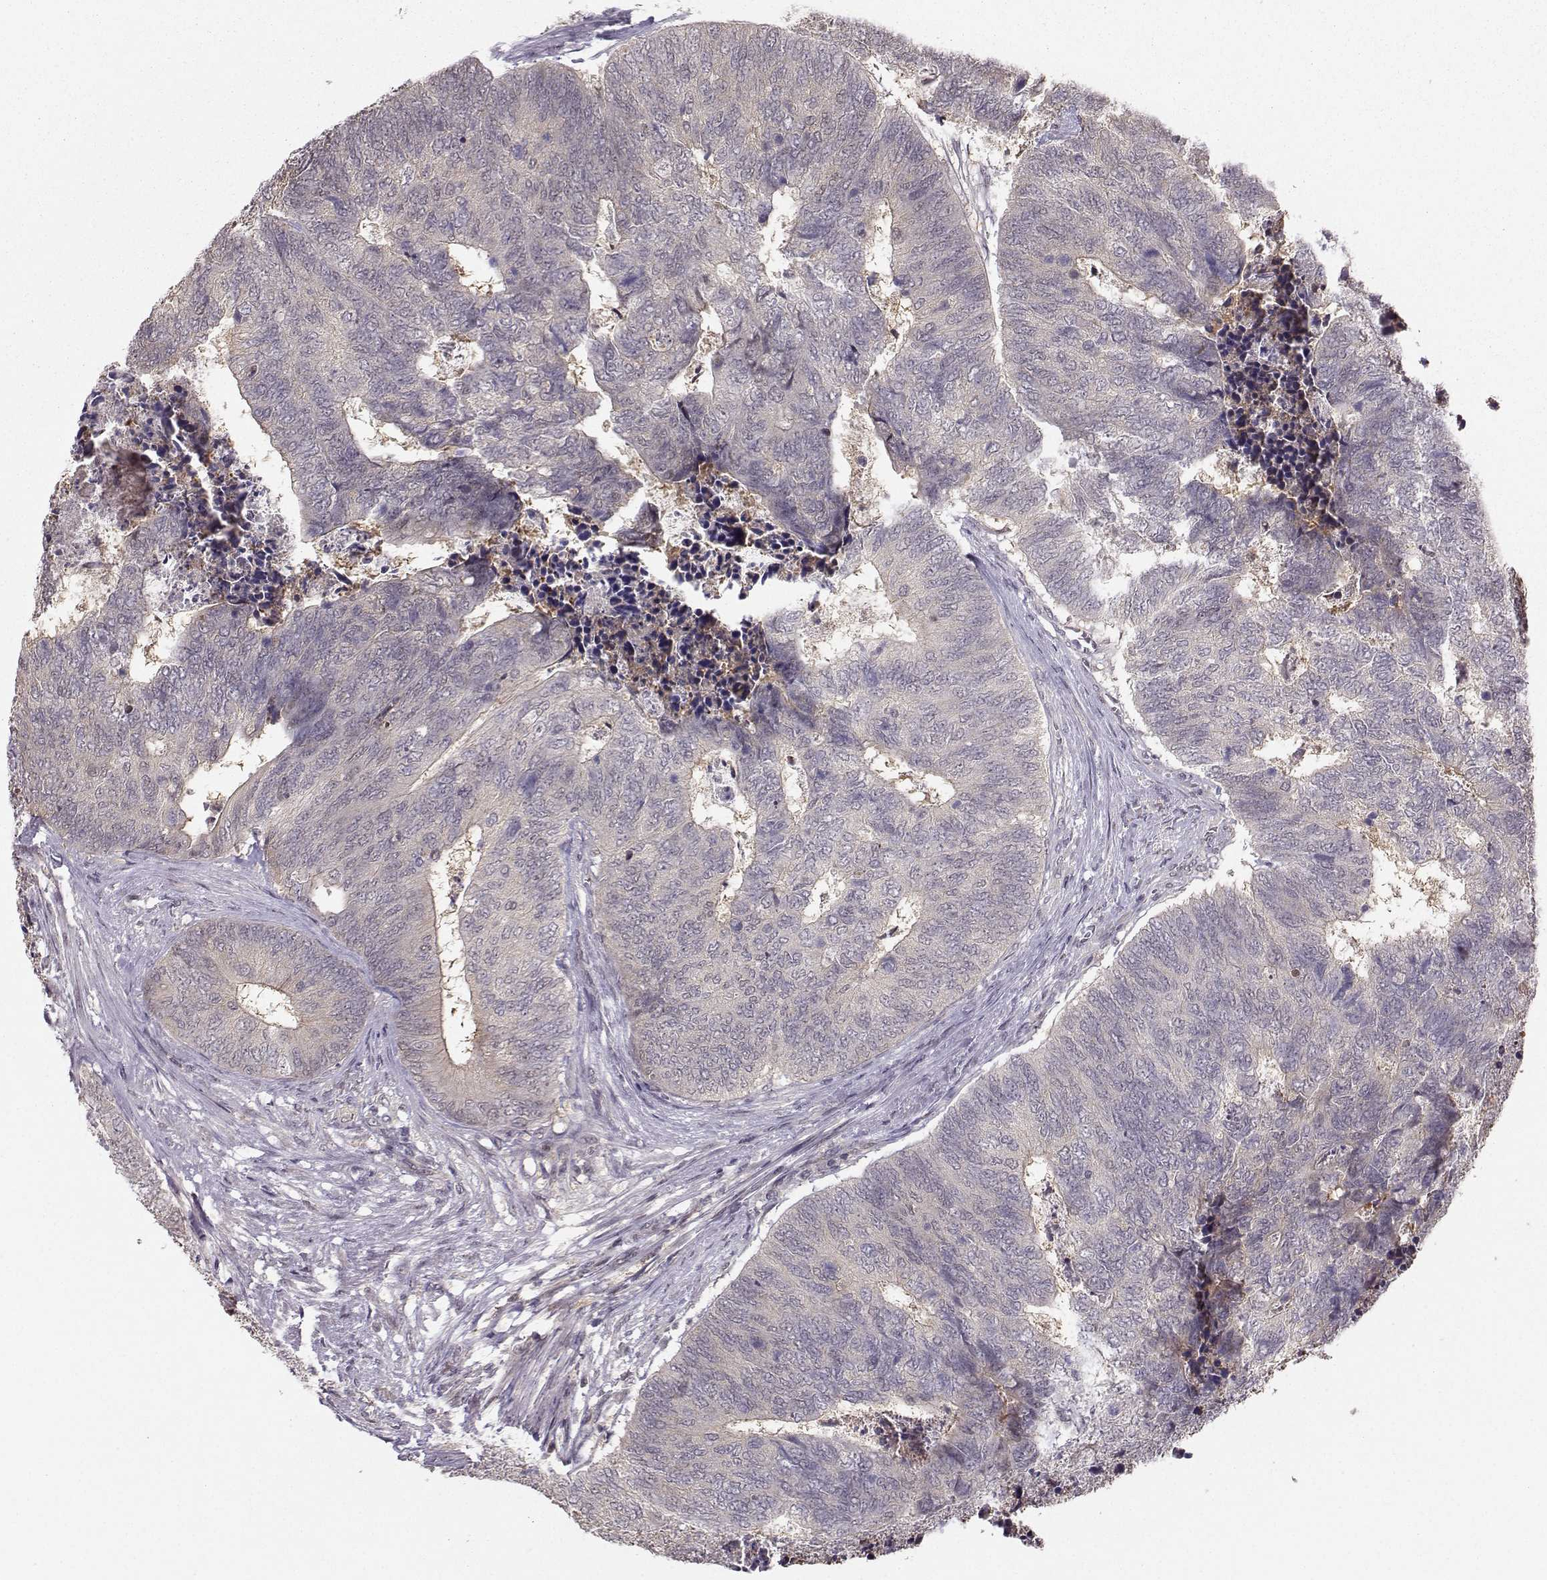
{"staining": {"intensity": "negative", "quantity": "none", "location": "none"}, "tissue": "colorectal cancer", "cell_type": "Tumor cells", "image_type": "cancer", "snomed": [{"axis": "morphology", "description": "Adenocarcinoma, NOS"}, {"axis": "topography", "description": "Colon"}], "caption": "There is no significant expression in tumor cells of colorectal cancer (adenocarcinoma).", "gene": "PKP2", "patient": {"sex": "female", "age": 67}}